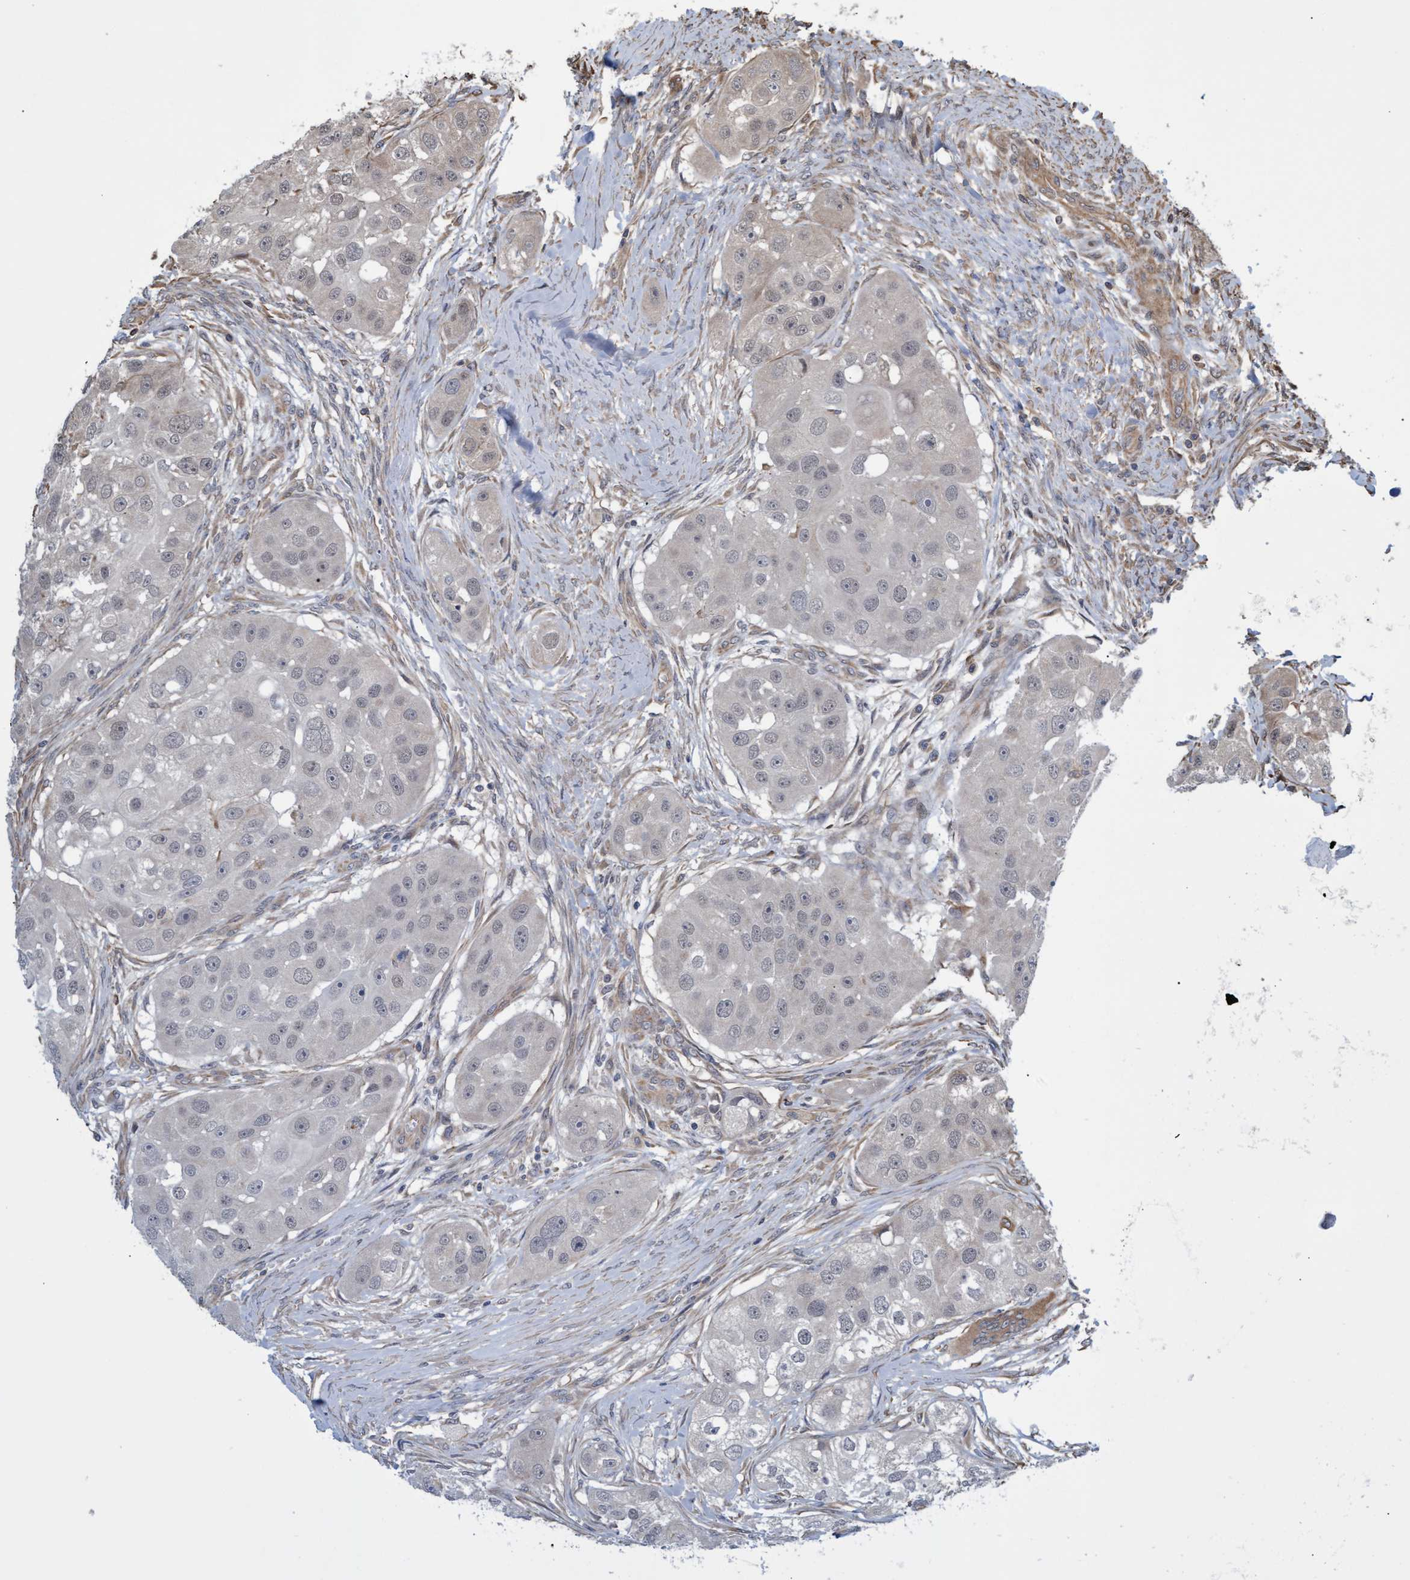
{"staining": {"intensity": "weak", "quantity": "<25%", "location": "cytoplasmic/membranous"}, "tissue": "head and neck cancer", "cell_type": "Tumor cells", "image_type": "cancer", "snomed": [{"axis": "morphology", "description": "Normal tissue, NOS"}, {"axis": "morphology", "description": "Squamous cell carcinoma, NOS"}, {"axis": "topography", "description": "Skeletal muscle"}, {"axis": "topography", "description": "Head-Neck"}], "caption": "This is an IHC image of head and neck cancer. There is no positivity in tumor cells.", "gene": "TNFRSF10B", "patient": {"sex": "male", "age": 51}}